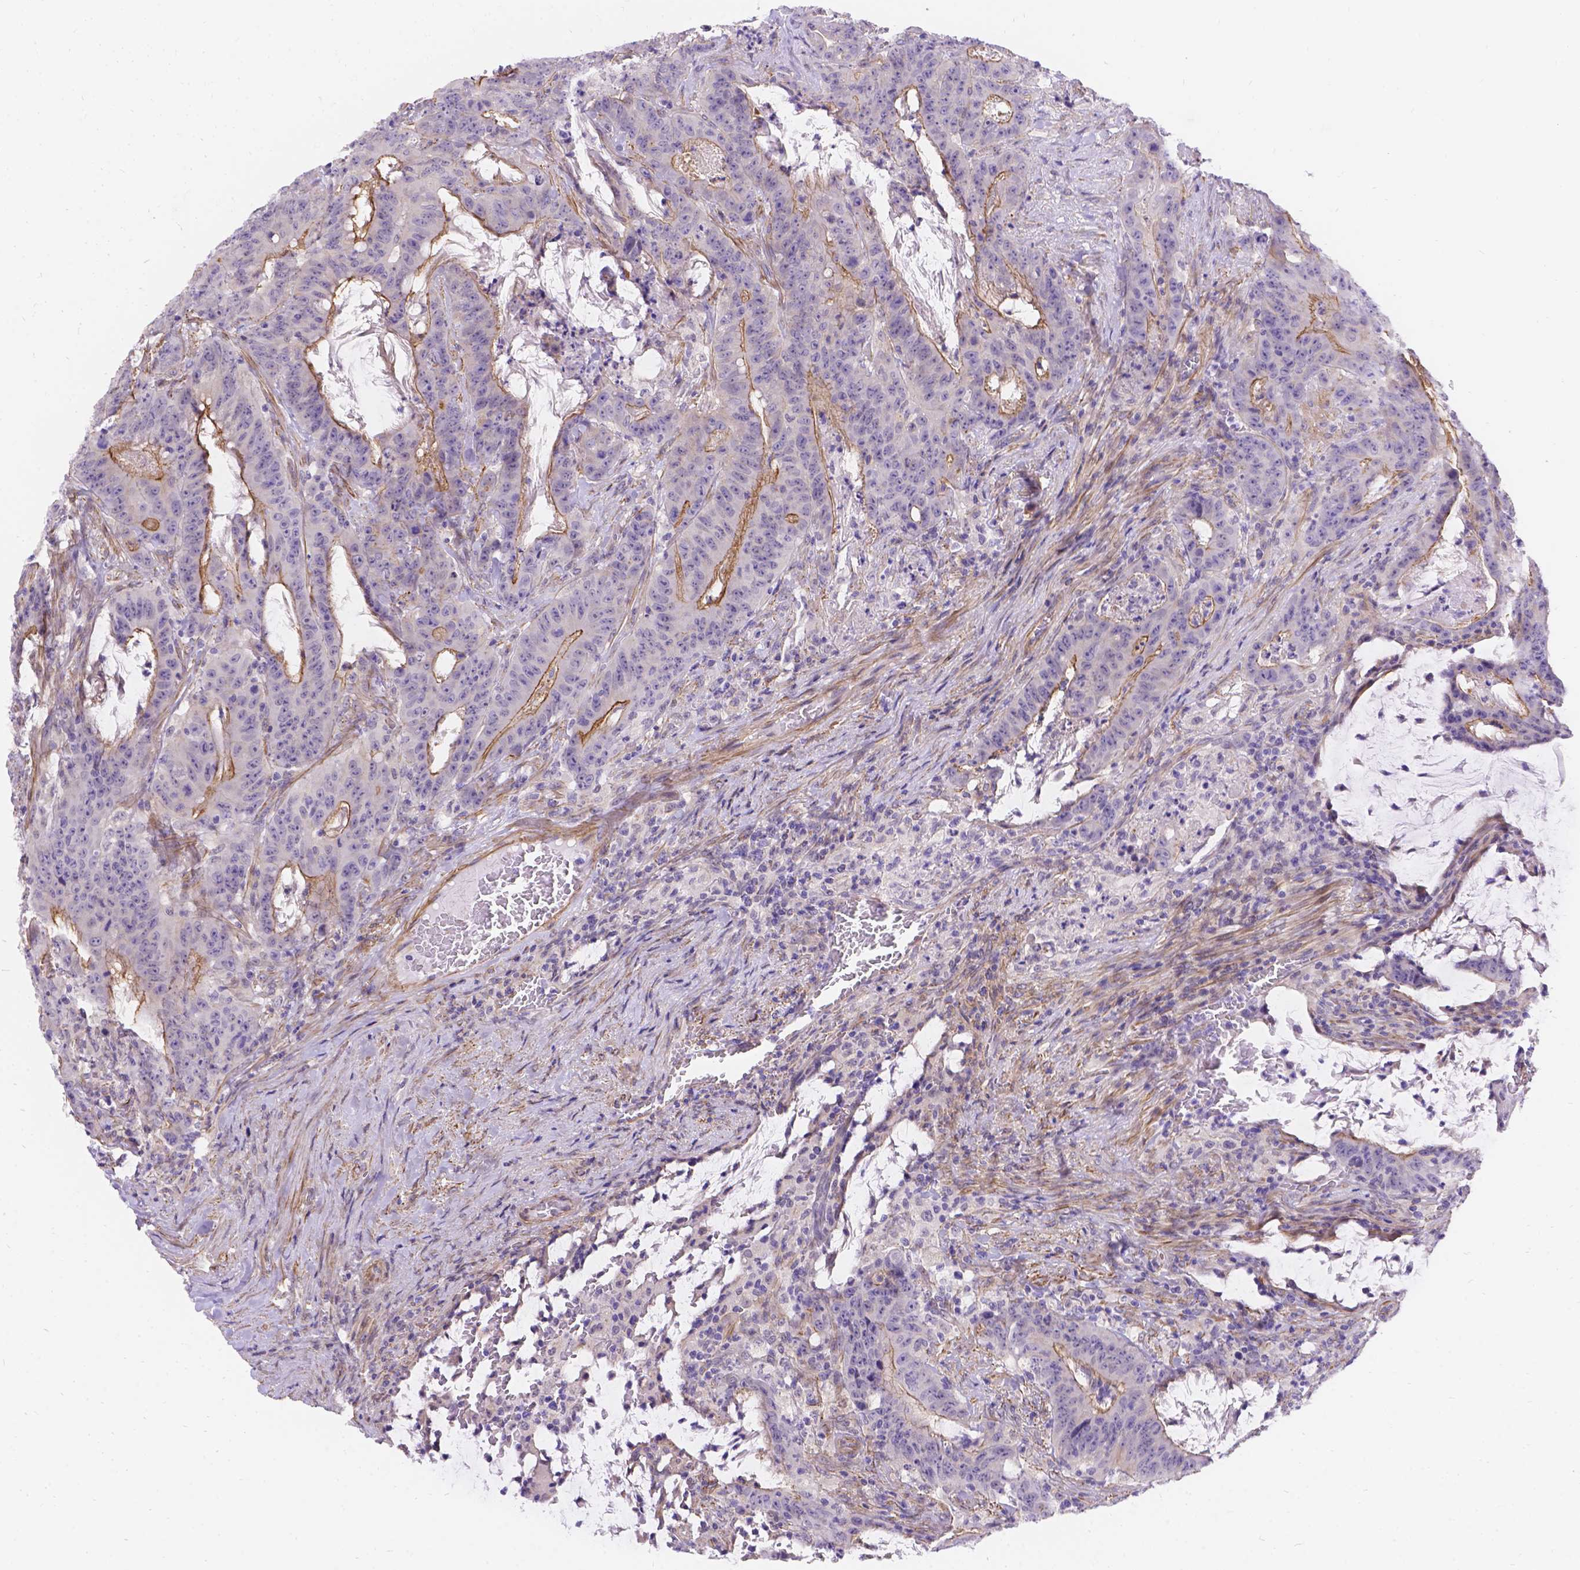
{"staining": {"intensity": "moderate", "quantity": "25%-75%", "location": "cytoplasmic/membranous"}, "tissue": "colorectal cancer", "cell_type": "Tumor cells", "image_type": "cancer", "snomed": [{"axis": "morphology", "description": "Adenocarcinoma, NOS"}, {"axis": "topography", "description": "Colon"}], "caption": "Colorectal adenocarcinoma was stained to show a protein in brown. There is medium levels of moderate cytoplasmic/membranous positivity in about 25%-75% of tumor cells. The staining is performed using DAB (3,3'-diaminobenzidine) brown chromogen to label protein expression. The nuclei are counter-stained blue using hematoxylin.", "gene": "PALS1", "patient": {"sex": "male", "age": 33}}